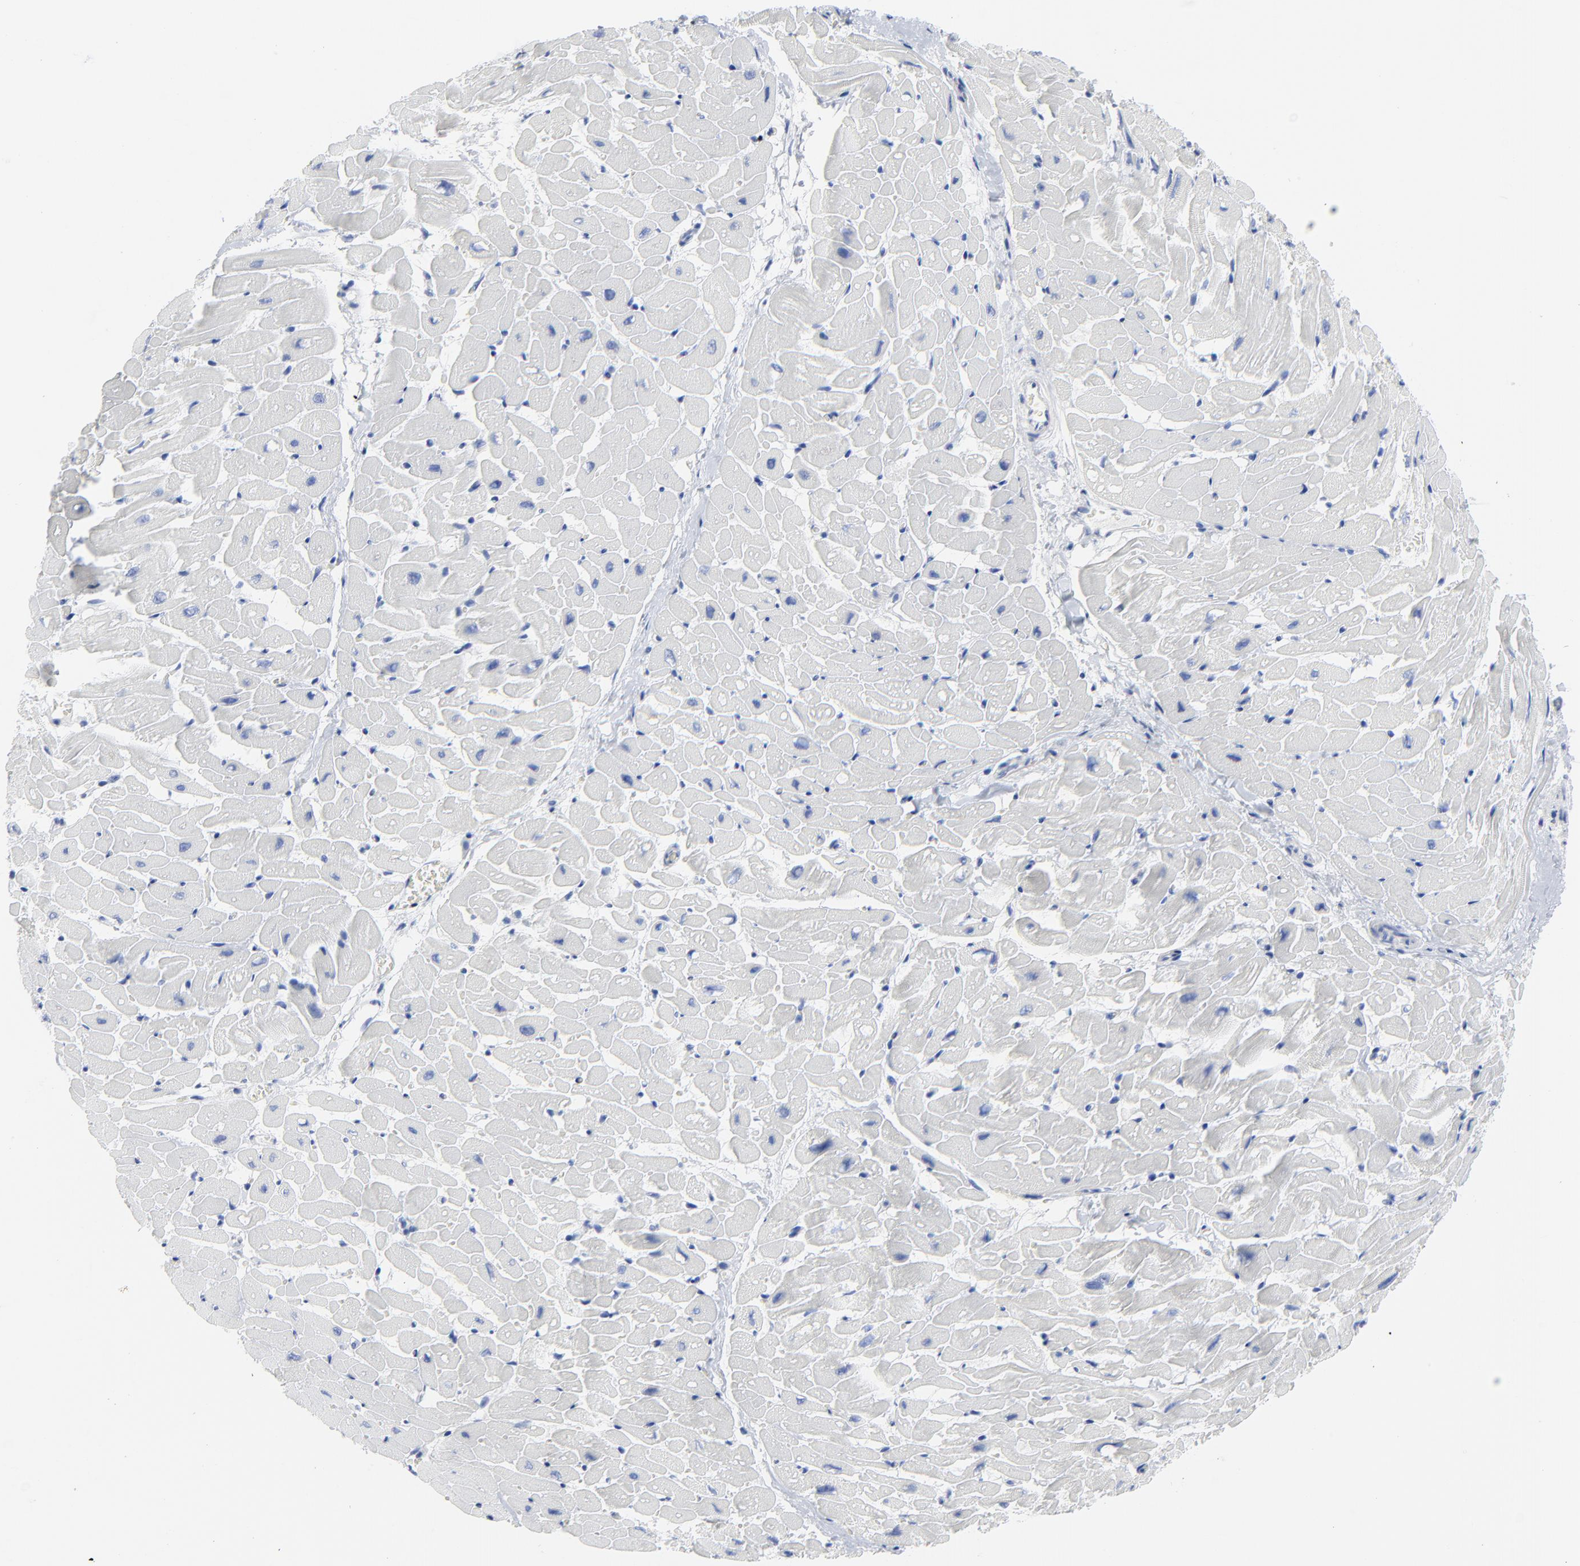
{"staining": {"intensity": "negative", "quantity": "none", "location": "none"}, "tissue": "heart muscle", "cell_type": "Cardiomyocytes", "image_type": "normal", "snomed": [{"axis": "morphology", "description": "Normal tissue, NOS"}, {"axis": "topography", "description": "Heart"}], "caption": "This is an IHC photomicrograph of benign heart muscle. There is no expression in cardiomyocytes.", "gene": "STAT2", "patient": {"sex": "male", "age": 45}}